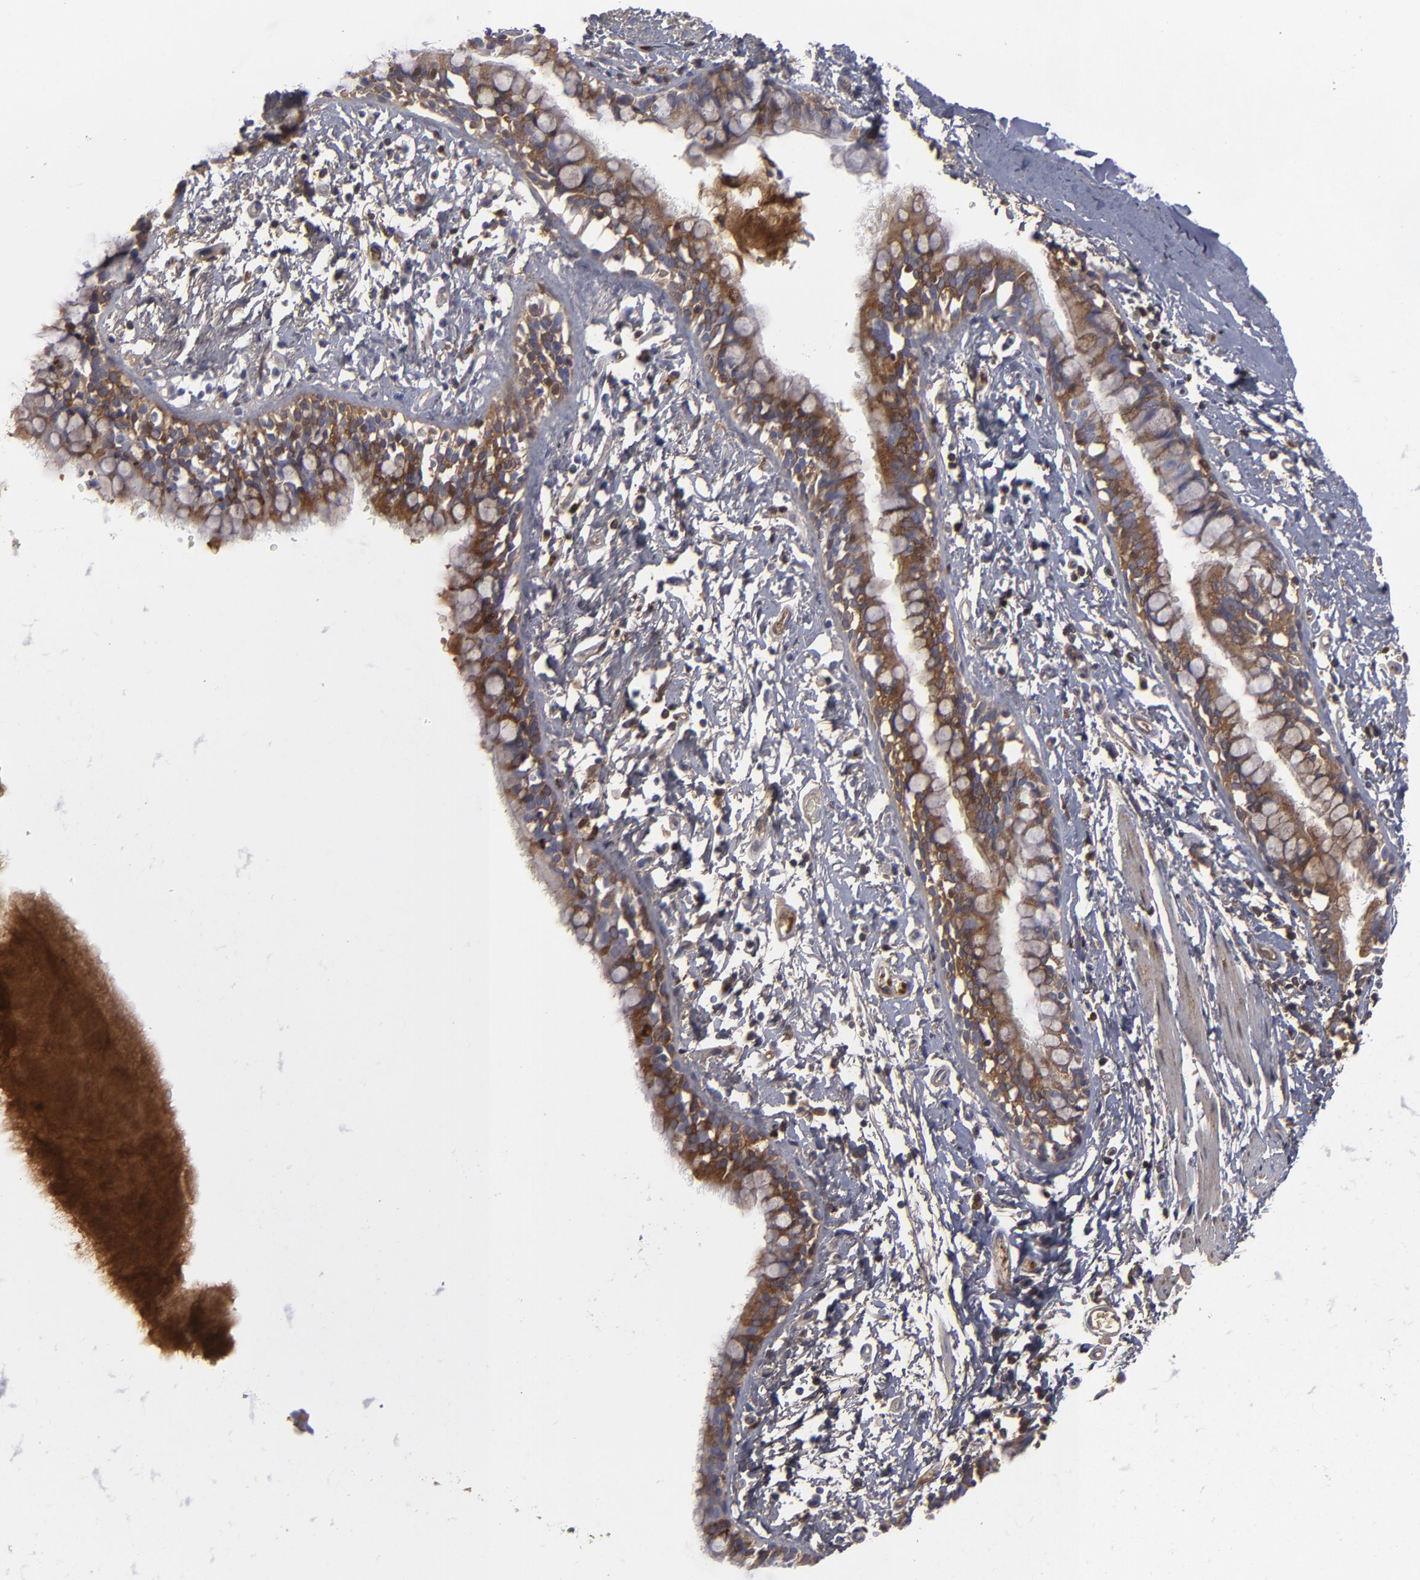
{"staining": {"intensity": "moderate", "quantity": "25%-75%", "location": "cytoplasmic/membranous"}, "tissue": "bronchus", "cell_type": "Respiratory epithelial cells", "image_type": "normal", "snomed": [{"axis": "morphology", "description": "Normal tissue, NOS"}, {"axis": "topography", "description": "Lymph node of abdomen"}, {"axis": "topography", "description": "Lymph node of pelvis"}], "caption": "Bronchus was stained to show a protein in brown. There is medium levels of moderate cytoplasmic/membranous expression in about 25%-75% of respiratory epithelial cells.", "gene": "LRG1", "patient": {"sex": "female", "age": 65}}